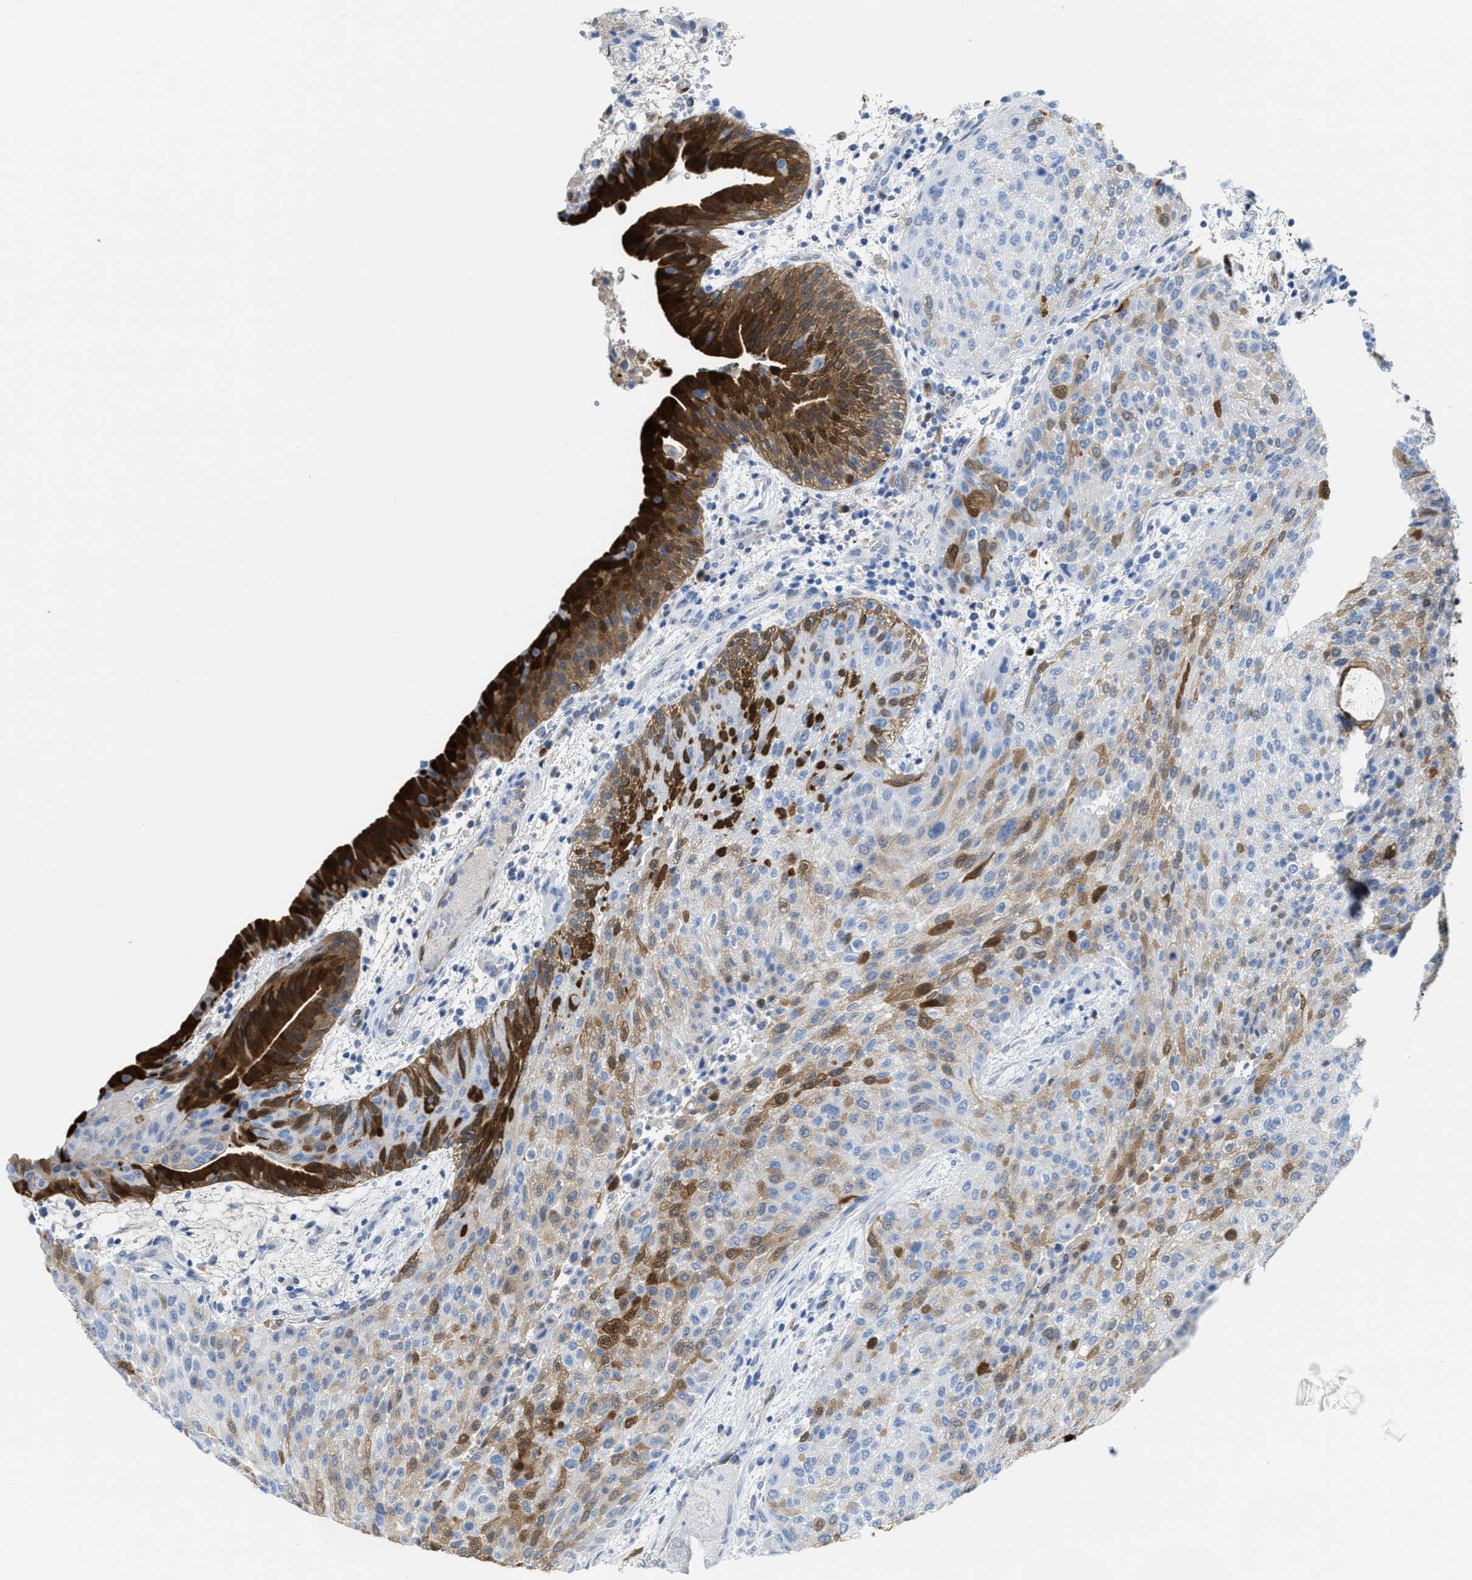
{"staining": {"intensity": "moderate", "quantity": "<25%", "location": "cytoplasmic/membranous,nuclear"}, "tissue": "urothelial cancer", "cell_type": "Tumor cells", "image_type": "cancer", "snomed": [{"axis": "morphology", "description": "Urothelial carcinoma, Low grade"}, {"axis": "morphology", "description": "Urothelial carcinoma, High grade"}, {"axis": "topography", "description": "Urinary bladder"}], "caption": "This image demonstrates urothelial cancer stained with IHC to label a protein in brown. The cytoplasmic/membranous and nuclear of tumor cells show moderate positivity for the protein. Nuclei are counter-stained blue.", "gene": "ASS1", "patient": {"sex": "male", "age": 35}}